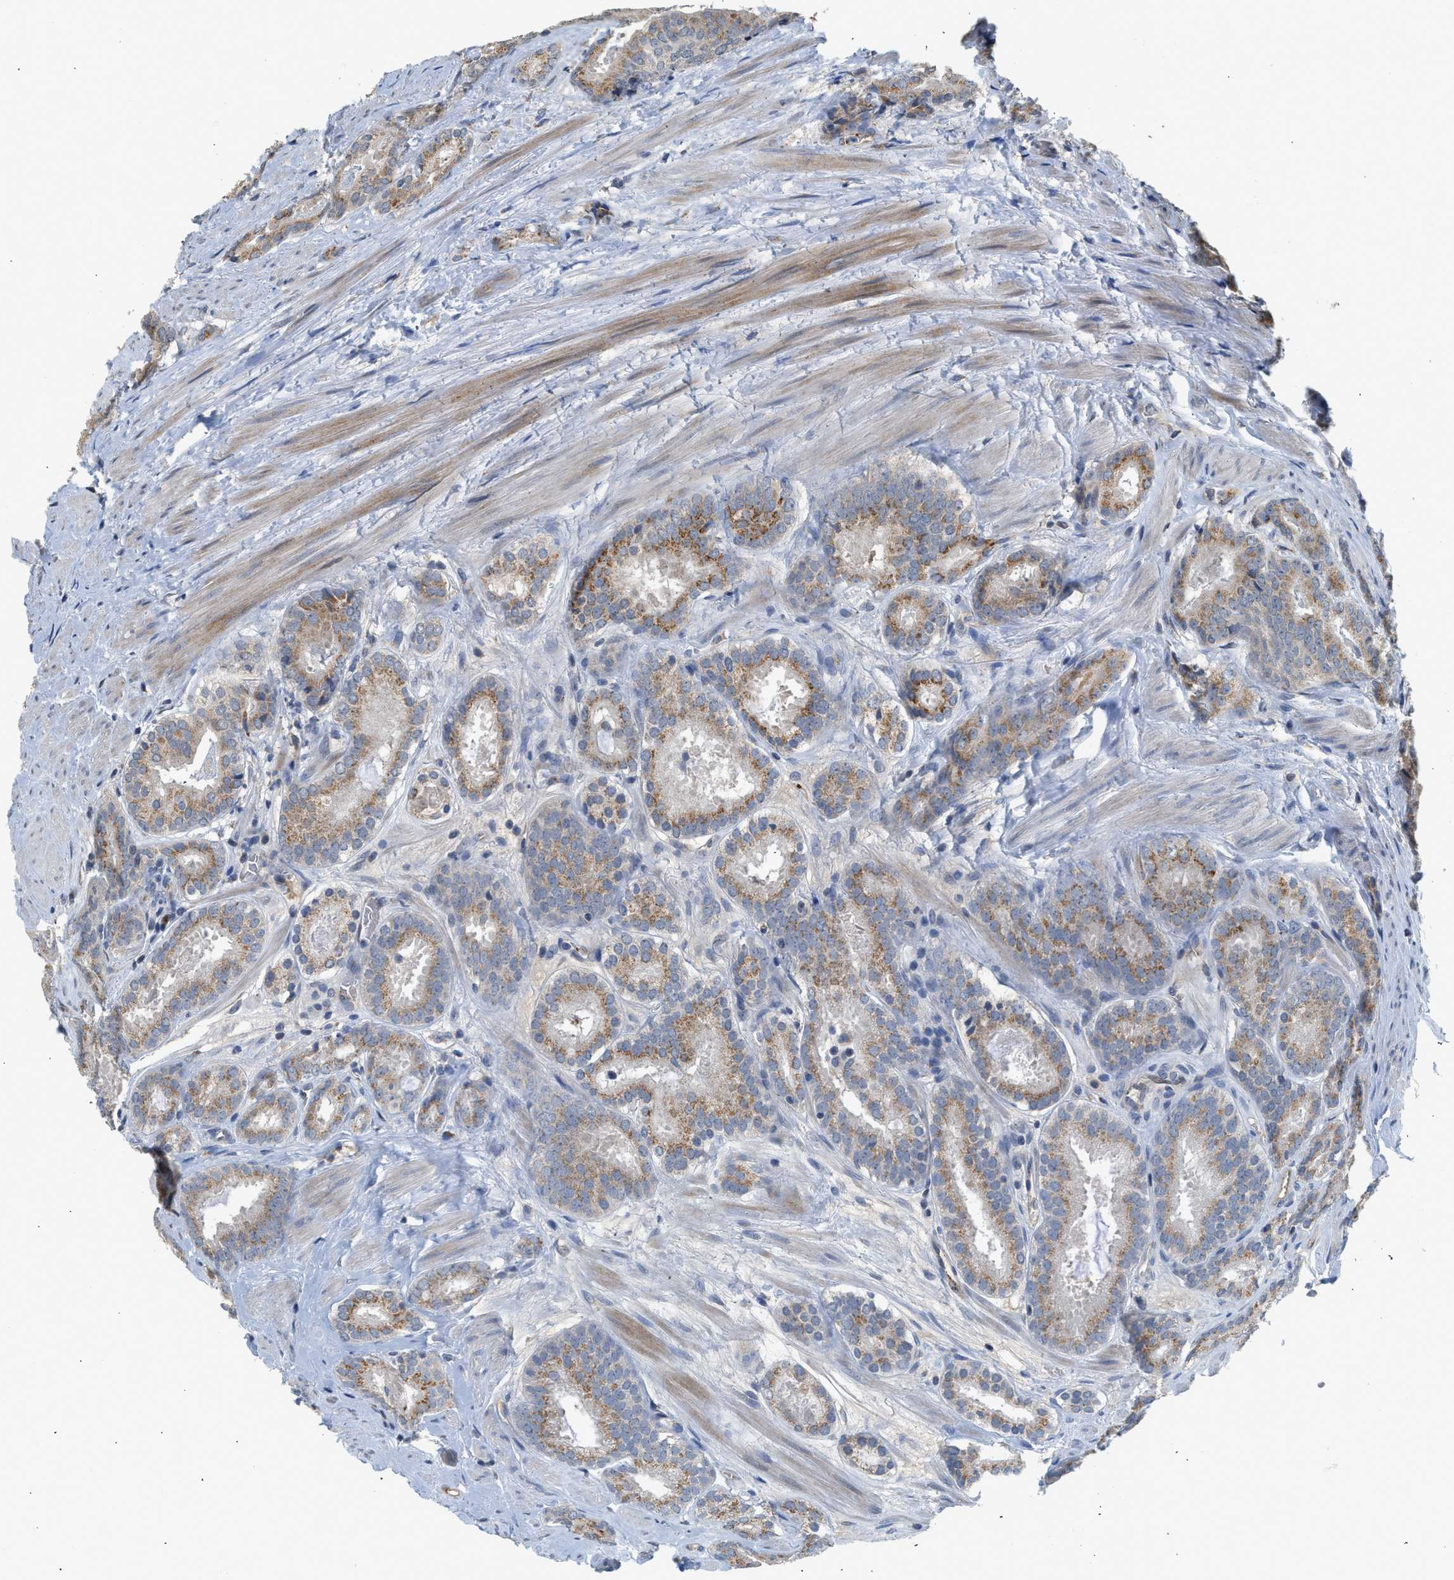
{"staining": {"intensity": "moderate", "quantity": "25%-75%", "location": "cytoplasmic/membranous"}, "tissue": "prostate cancer", "cell_type": "Tumor cells", "image_type": "cancer", "snomed": [{"axis": "morphology", "description": "Adenocarcinoma, Low grade"}, {"axis": "topography", "description": "Prostate"}], "caption": "Immunohistochemical staining of human prostate cancer displays medium levels of moderate cytoplasmic/membranous positivity in approximately 25%-75% of tumor cells.", "gene": "PIM1", "patient": {"sex": "male", "age": 69}}